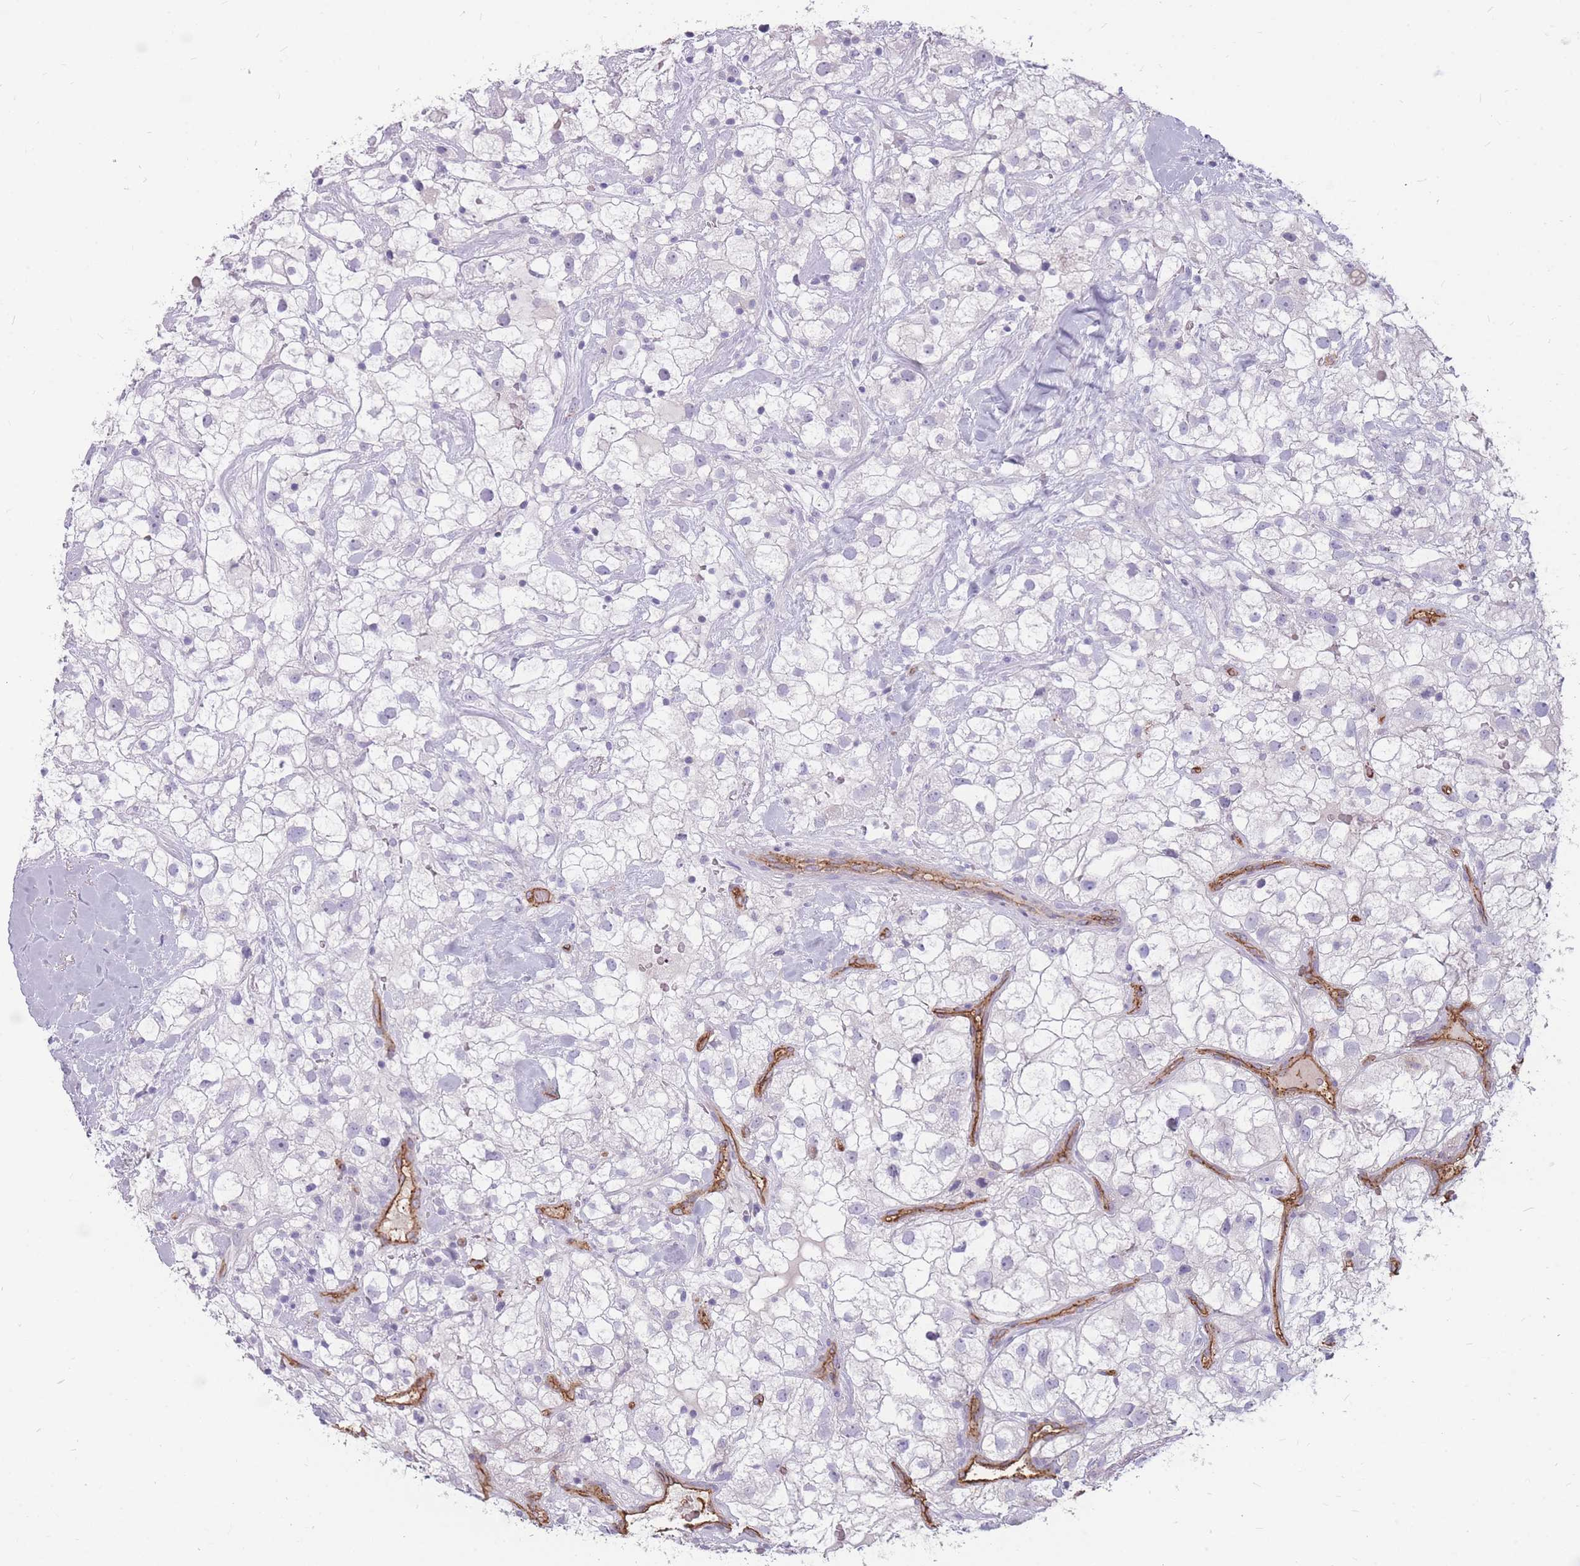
{"staining": {"intensity": "negative", "quantity": "none", "location": "none"}, "tissue": "renal cancer", "cell_type": "Tumor cells", "image_type": "cancer", "snomed": [{"axis": "morphology", "description": "Adenocarcinoma, NOS"}, {"axis": "topography", "description": "Kidney"}], "caption": "Immunohistochemistry of human renal adenocarcinoma demonstrates no positivity in tumor cells. (Brightfield microscopy of DAB immunohistochemistry at high magnification).", "gene": "GNA11", "patient": {"sex": "male", "age": 59}}